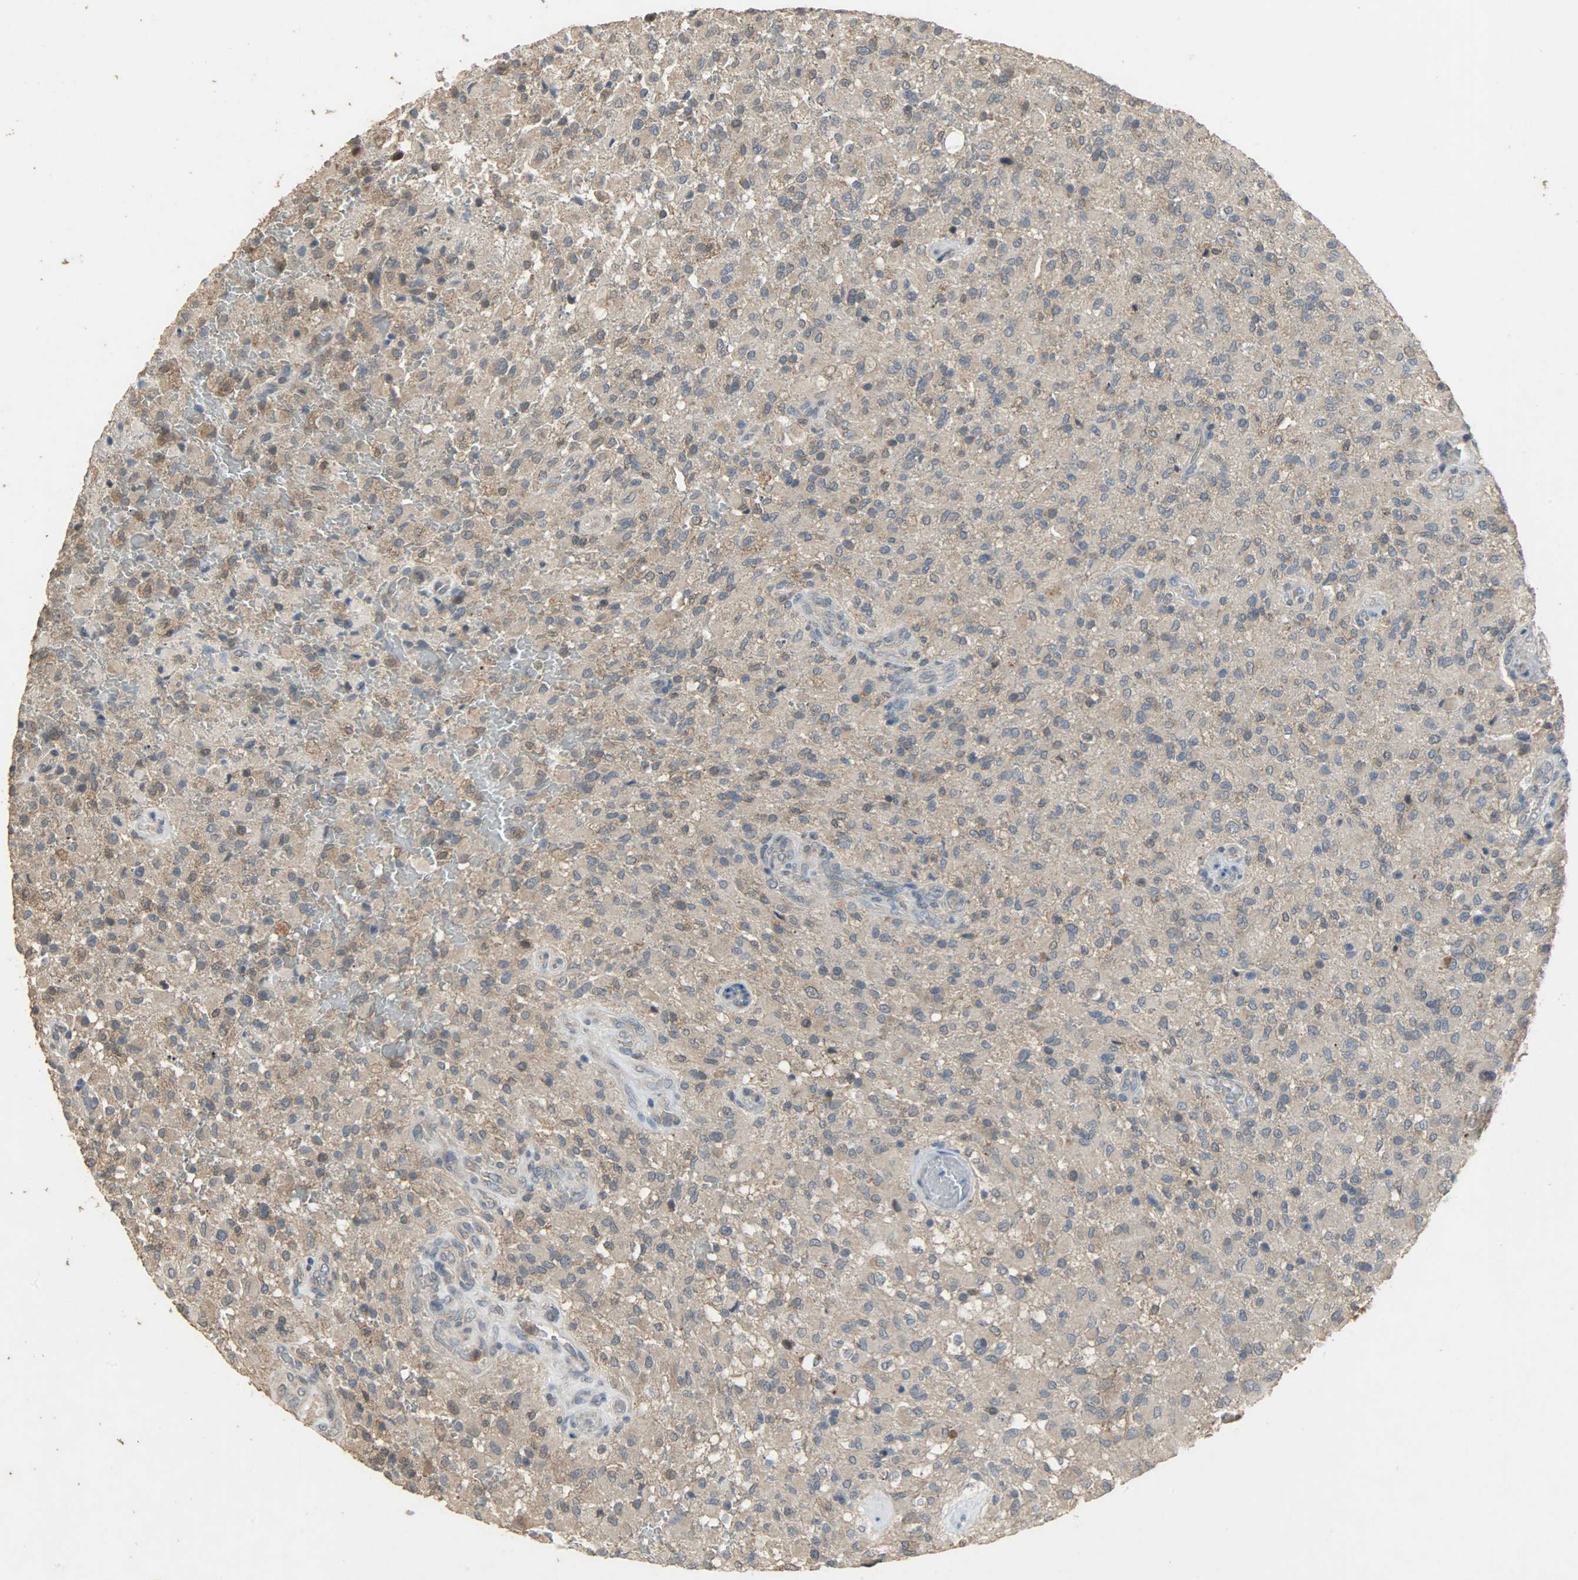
{"staining": {"intensity": "moderate", "quantity": ">75%", "location": "cytoplasmic/membranous"}, "tissue": "glioma", "cell_type": "Tumor cells", "image_type": "cancer", "snomed": [{"axis": "morphology", "description": "Glioma, malignant, High grade"}, {"axis": "topography", "description": "Brain"}], "caption": "Protein staining of malignant glioma (high-grade) tissue shows moderate cytoplasmic/membranous positivity in approximately >75% of tumor cells. (Brightfield microscopy of DAB IHC at high magnification).", "gene": "CDKN2C", "patient": {"sex": "male", "age": 71}}